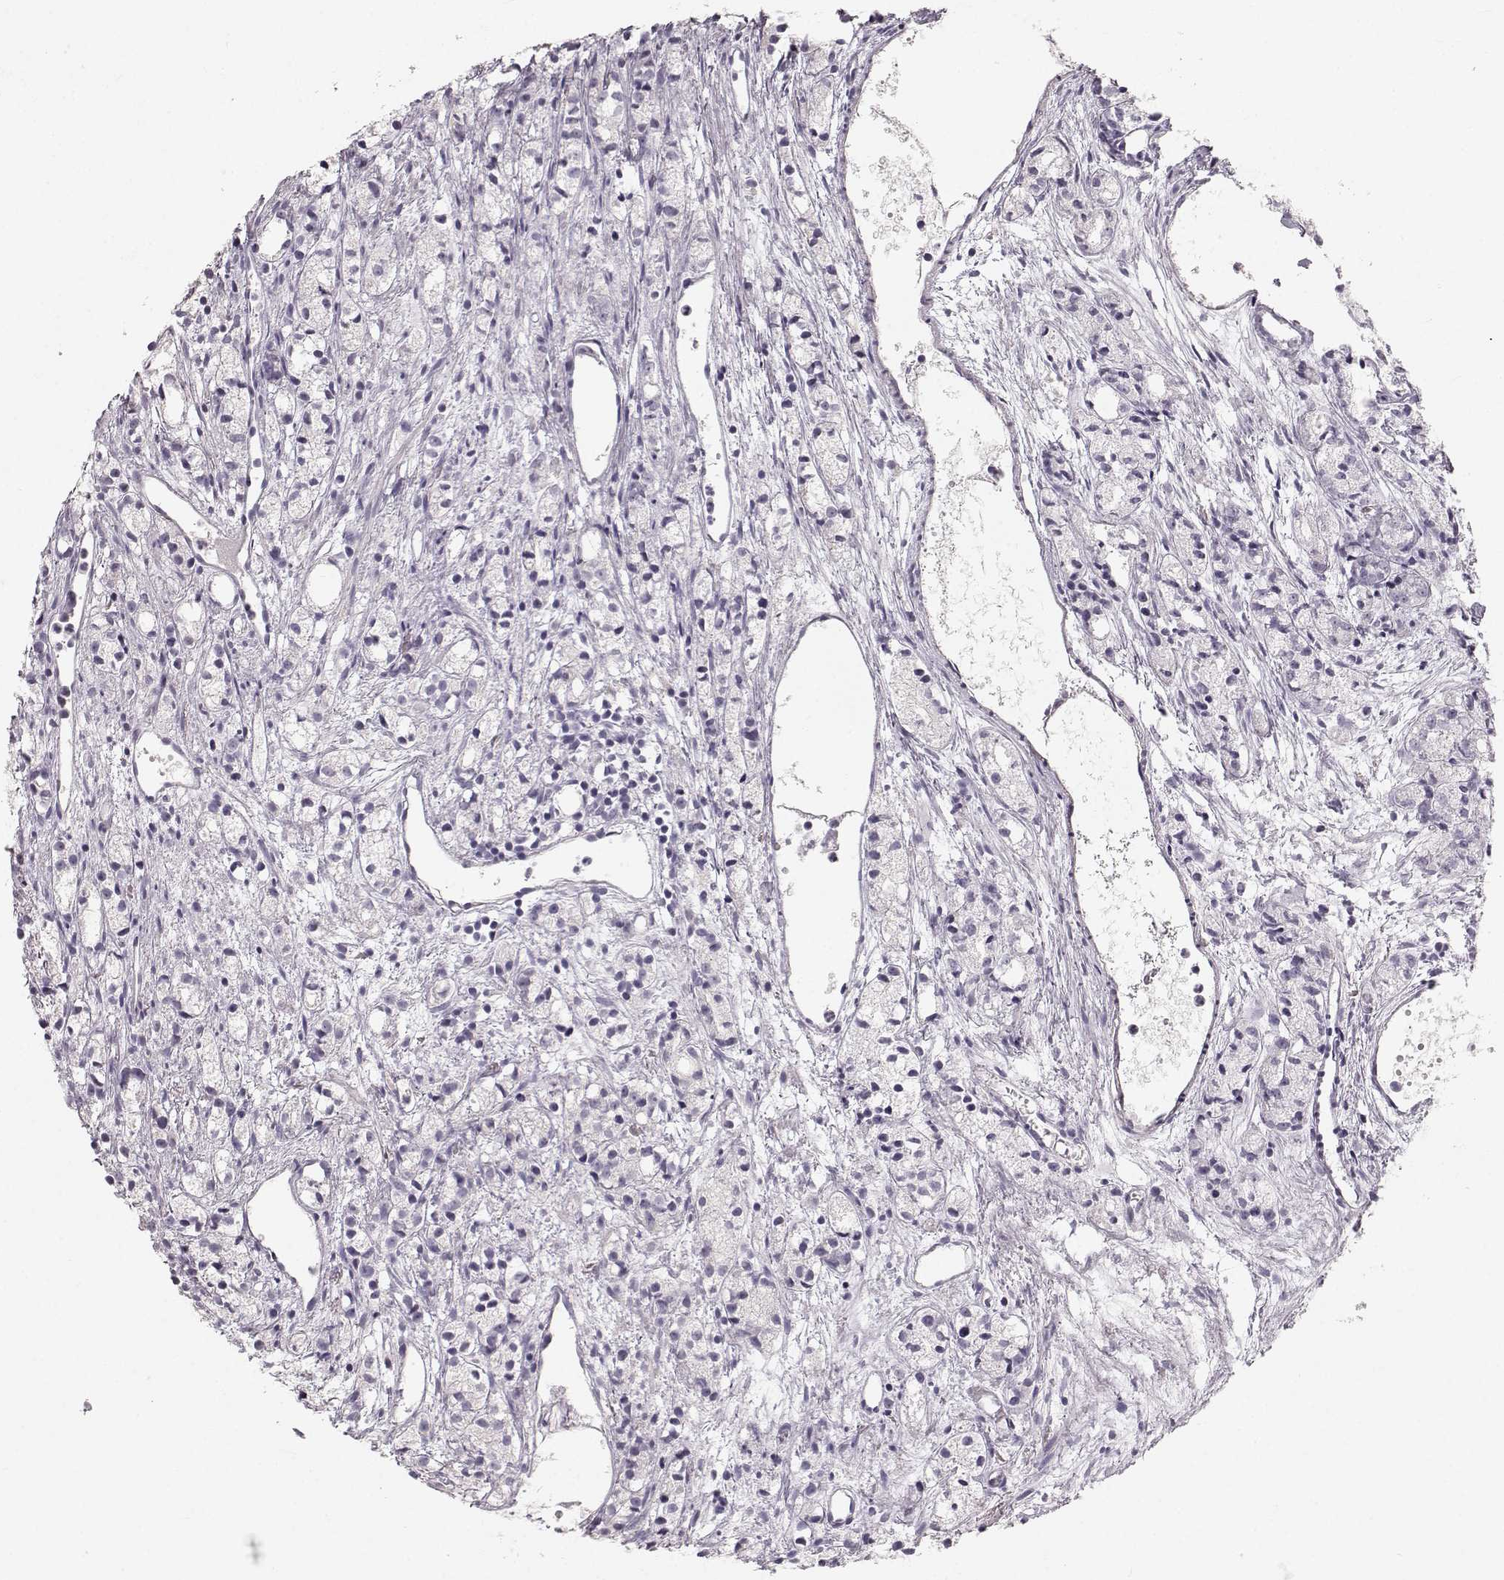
{"staining": {"intensity": "negative", "quantity": "none", "location": "none"}, "tissue": "prostate cancer", "cell_type": "Tumor cells", "image_type": "cancer", "snomed": [{"axis": "morphology", "description": "Adenocarcinoma, Medium grade"}, {"axis": "topography", "description": "Prostate"}], "caption": "There is no significant staining in tumor cells of prostate cancer.", "gene": "OIP5", "patient": {"sex": "male", "age": 74}}